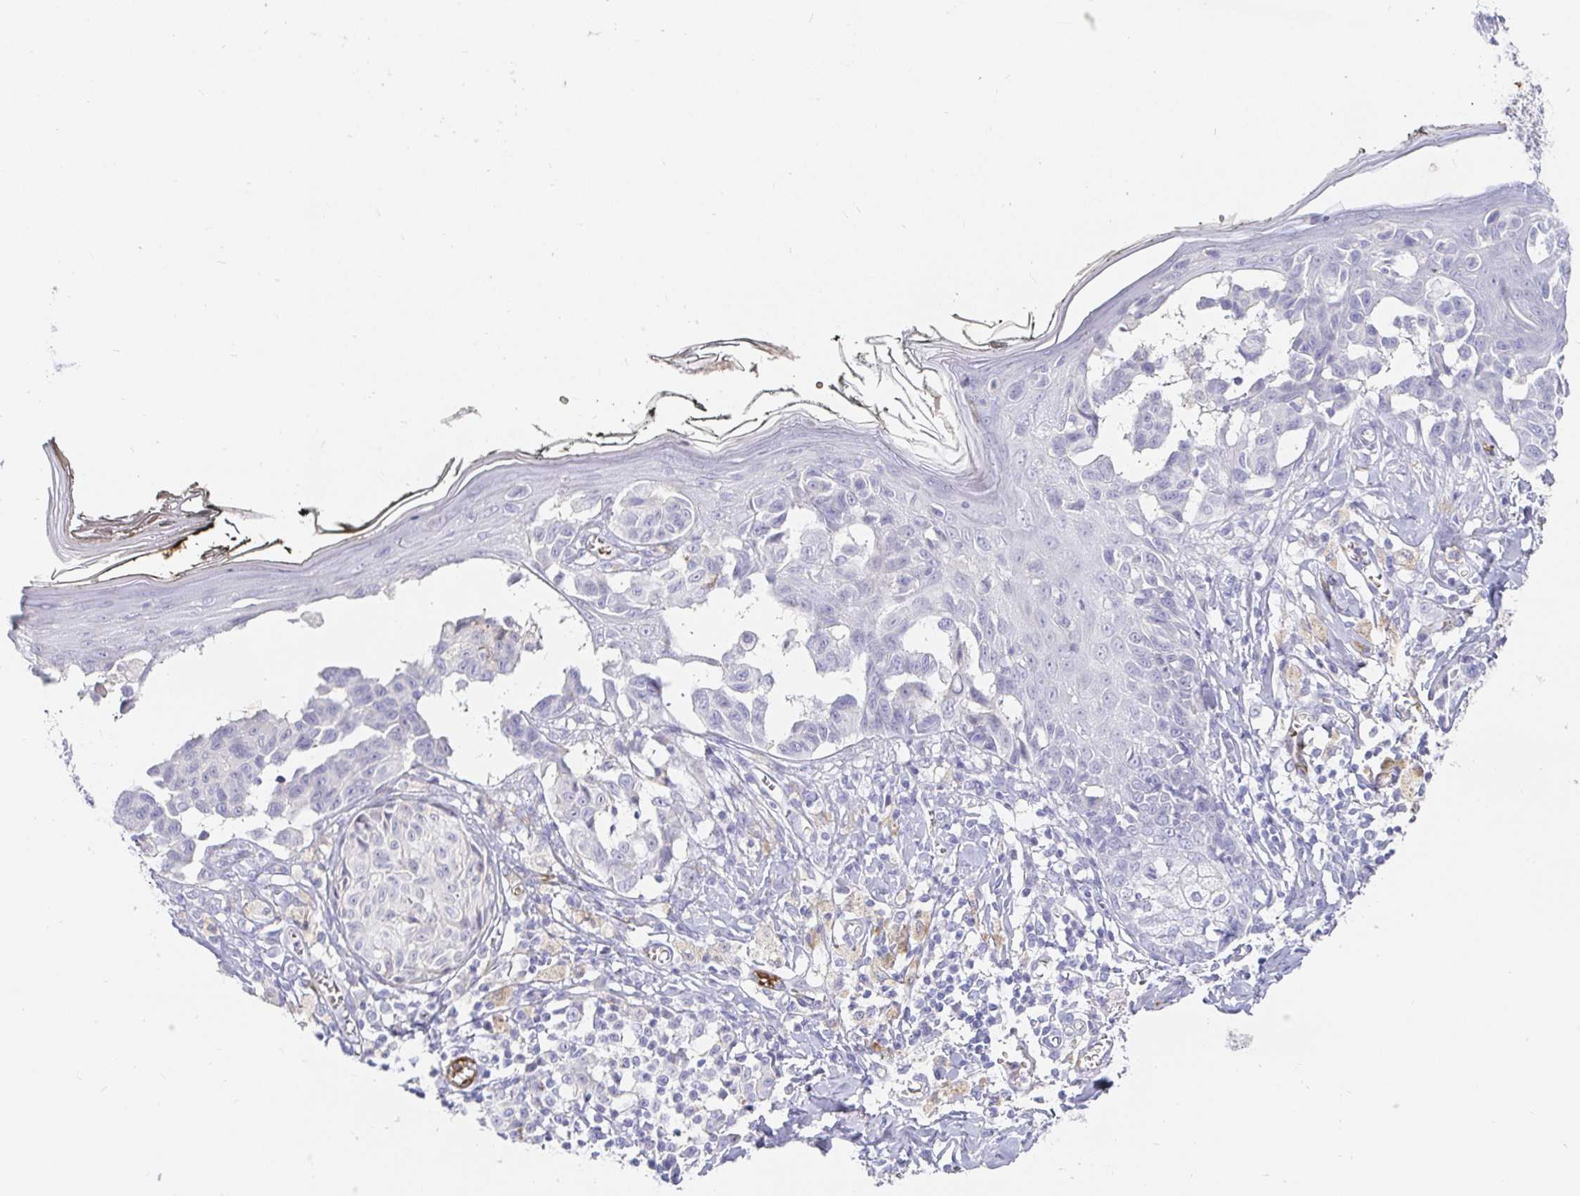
{"staining": {"intensity": "negative", "quantity": "none", "location": "none"}, "tissue": "melanoma", "cell_type": "Tumor cells", "image_type": "cancer", "snomed": [{"axis": "morphology", "description": "Malignant melanoma, NOS"}, {"axis": "topography", "description": "Skin"}], "caption": "IHC histopathology image of neoplastic tissue: human malignant melanoma stained with DAB (3,3'-diaminobenzidine) exhibits no significant protein expression in tumor cells.", "gene": "FGF21", "patient": {"sex": "female", "age": 43}}